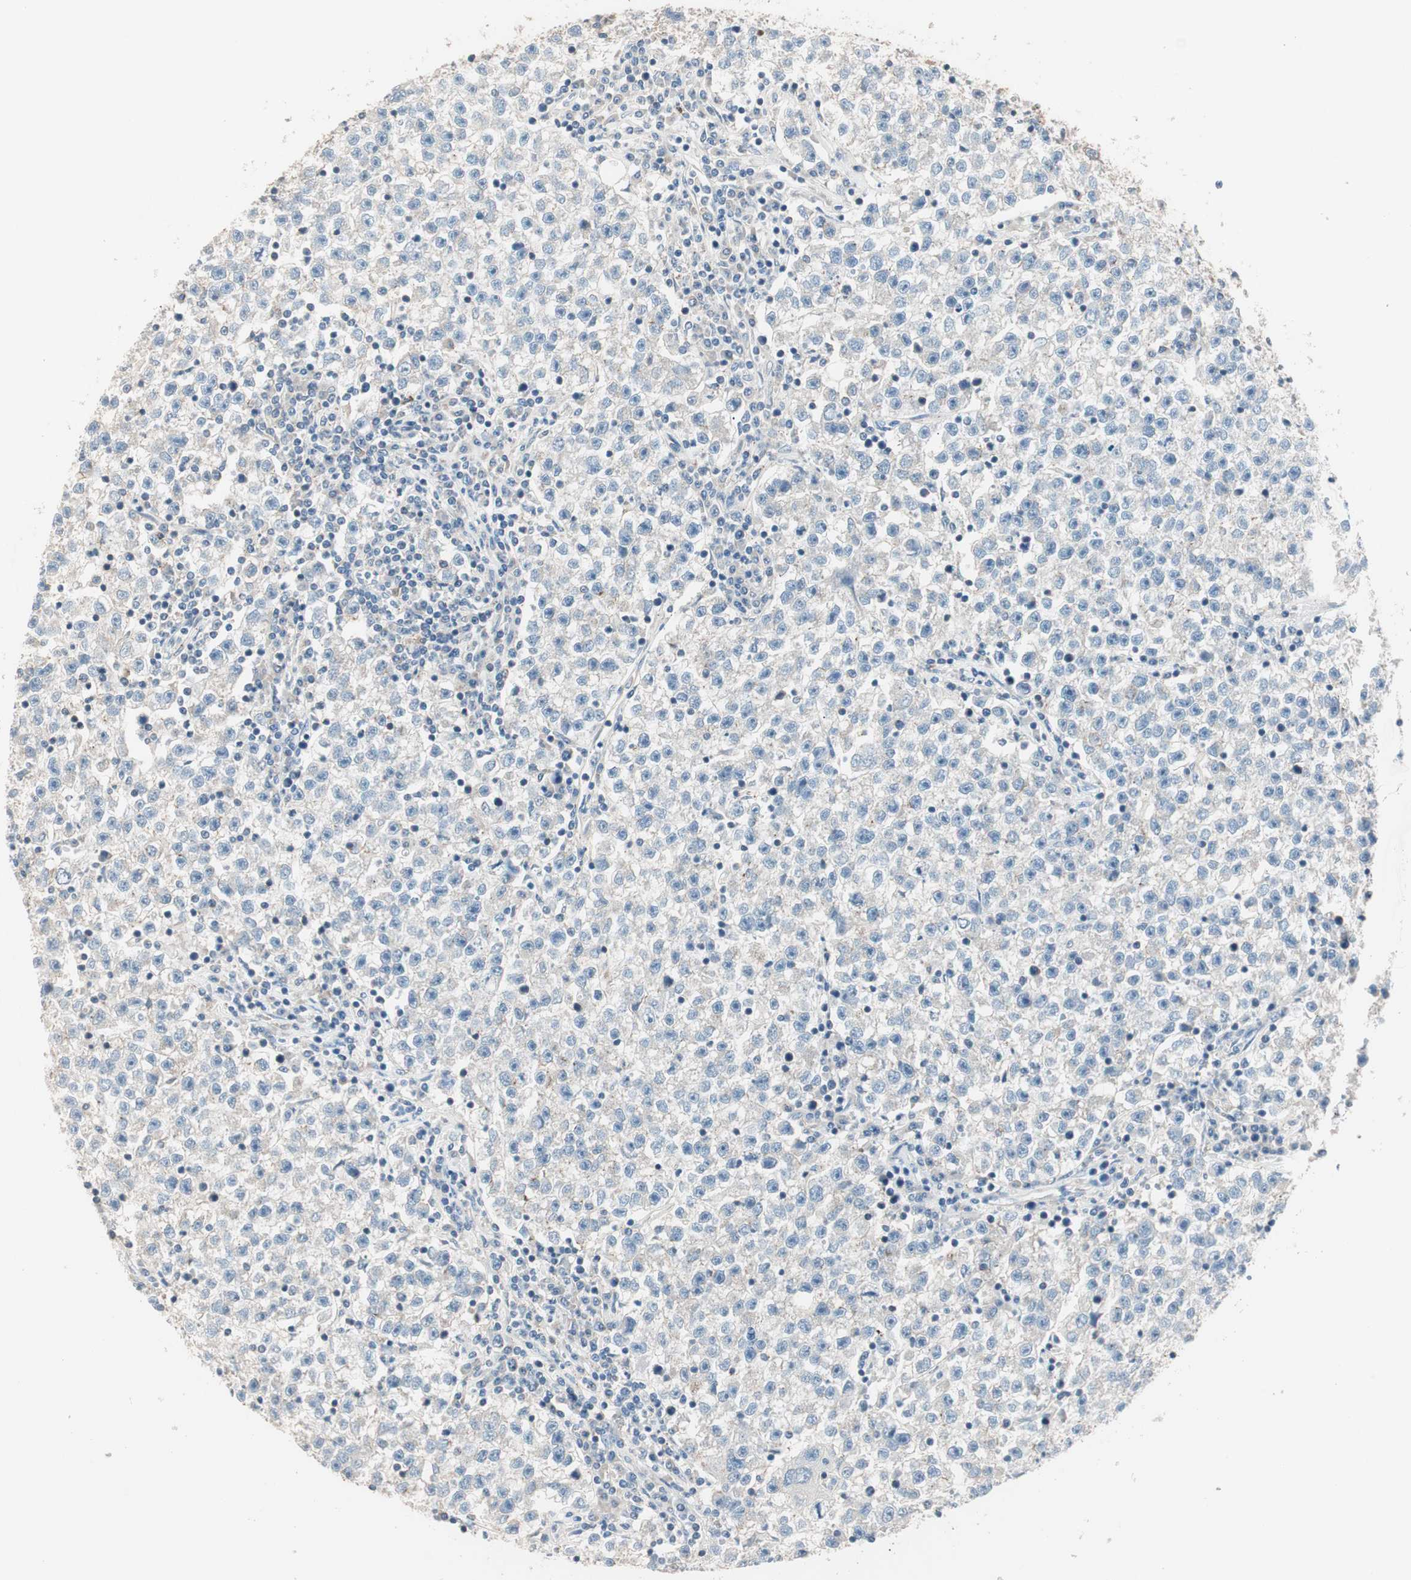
{"staining": {"intensity": "negative", "quantity": "none", "location": "none"}, "tissue": "testis cancer", "cell_type": "Tumor cells", "image_type": "cancer", "snomed": [{"axis": "morphology", "description": "Seminoma, NOS"}, {"axis": "topography", "description": "Testis"}], "caption": "Human seminoma (testis) stained for a protein using immunohistochemistry (IHC) demonstrates no positivity in tumor cells.", "gene": "RAD54B", "patient": {"sex": "male", "age": 22}}